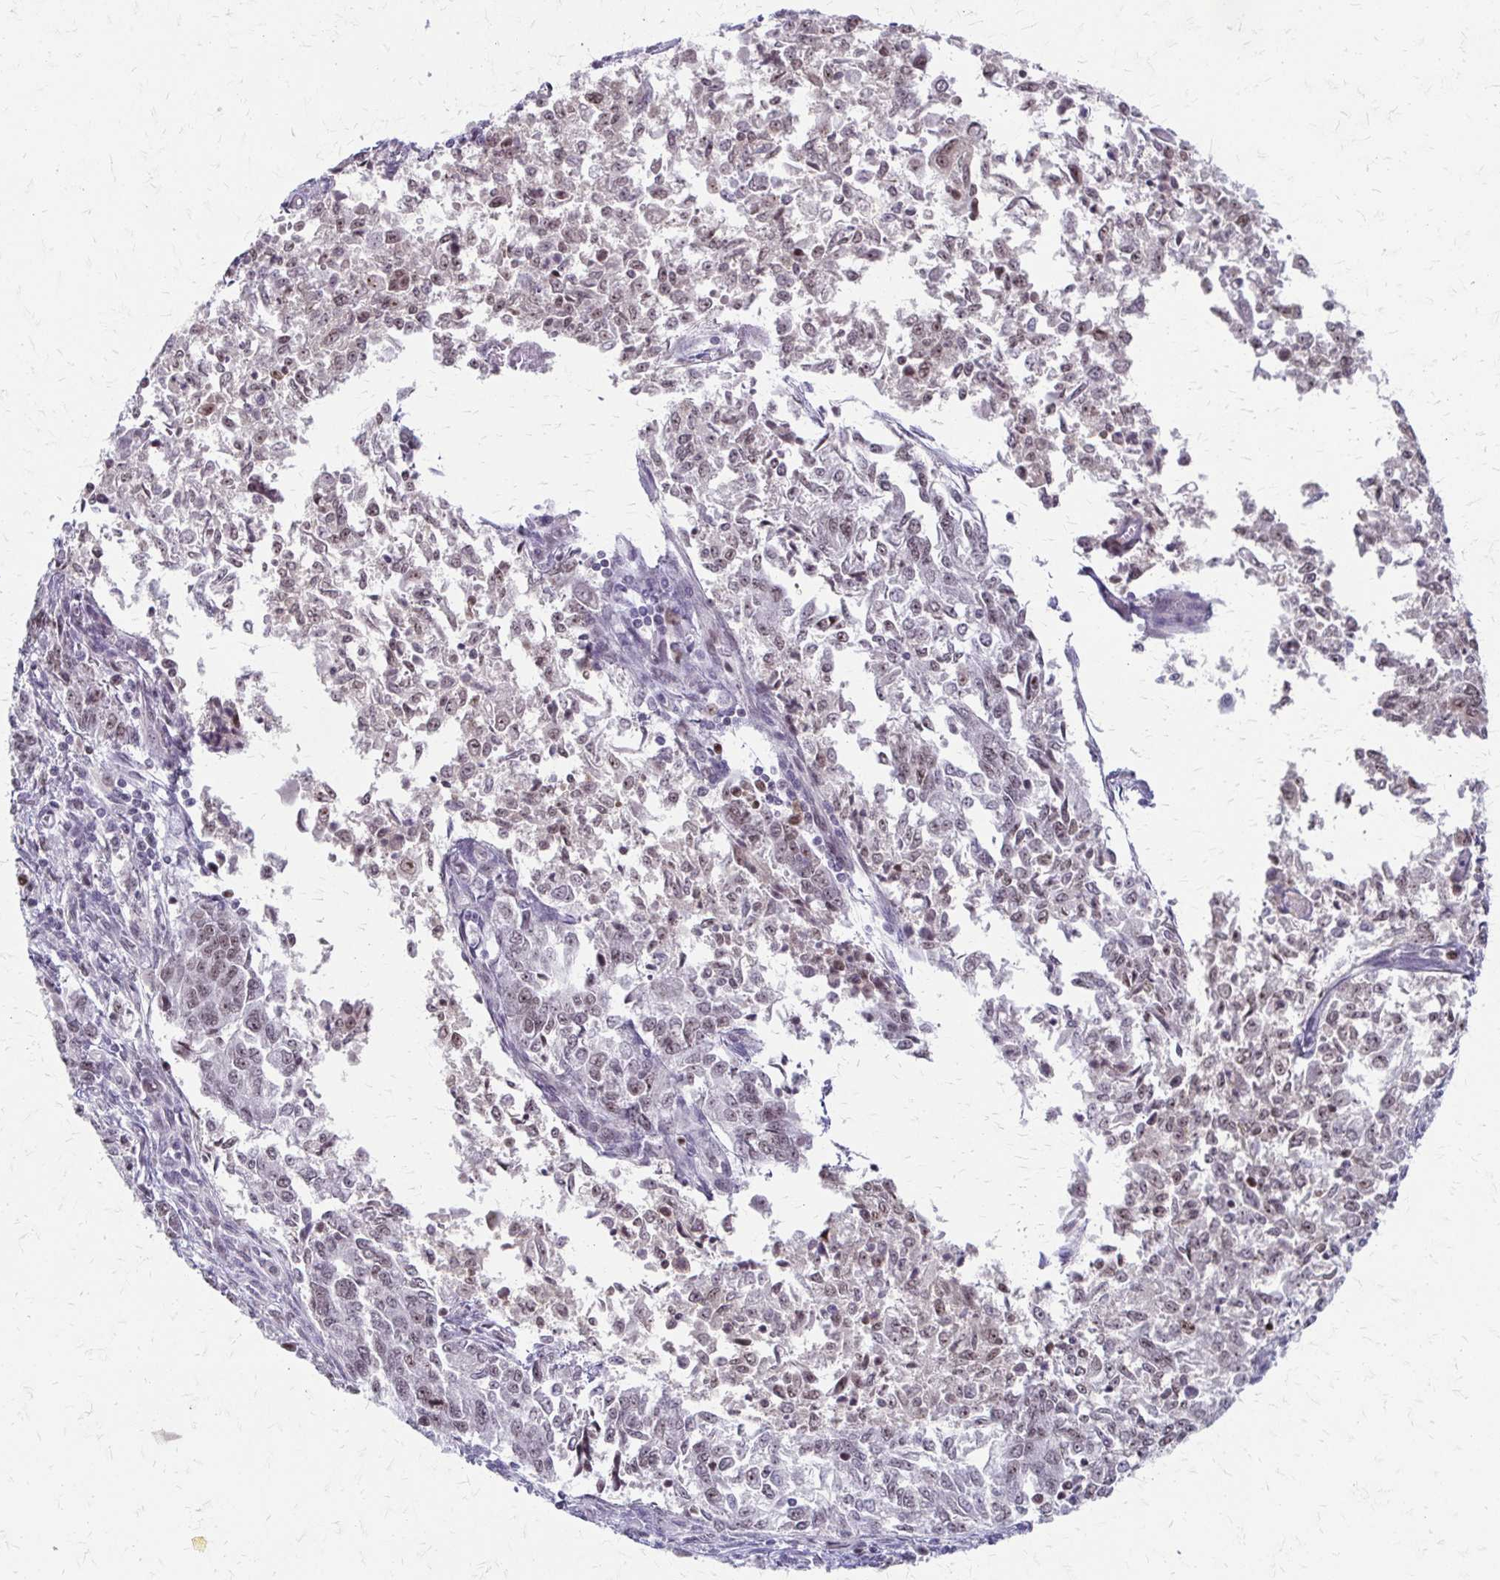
{"staining": {"intensity": "moderate", "quantity": ">75%", "location": "nuclear"}, "tissue": "endometrial cancer", "cell_type": "Tumor cells", "image_type": "cancer", "snomed": [{"axis": "morphology", "description": "Adenocarcinoma, NOS"}, {"axis": "topography", "description": "Endometrium"}], "caption": "Endometrial cancer stained with DAB (3,3'-diaminobenzidine) immunohistochemistry exhibits medium levels of moderate nuclear expression in about >75% of tumor cells.", "gene": "EED", "patient": {"sex": "female", "age": 50}}